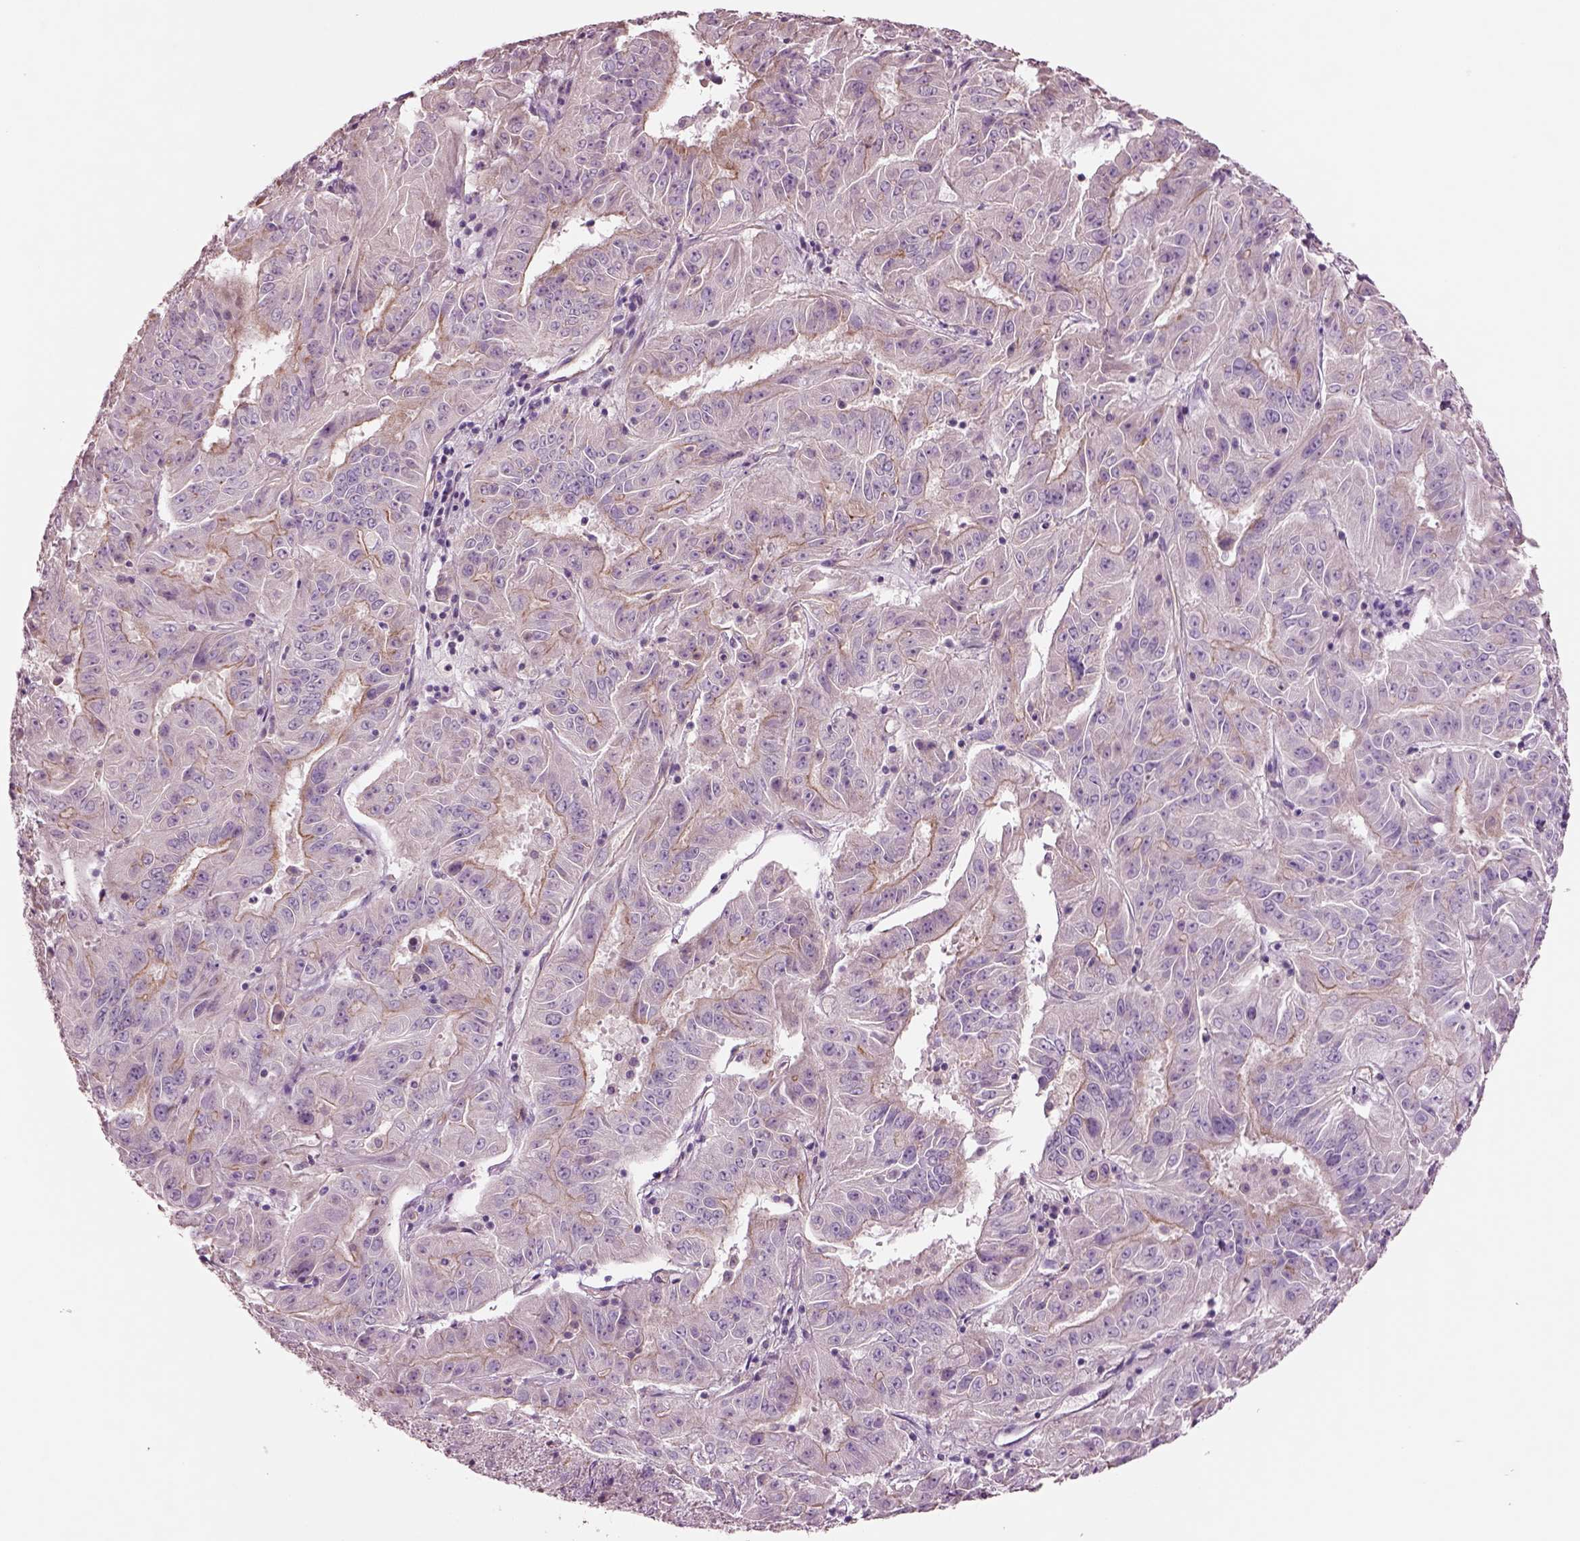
{"staining": {"intensity": "negative", "quantity": "none", "location": "none"}, "tissue": "pancreatic cancer", "cell_type": "Tumor cells", "image_type": "cancer", "snomed": [{"axis": "morphology", "description": "Adenocarcinoma, NOS"}, {"axis": "topography", "description": "Pancreas"}], "caption": "Immunohistochemistry image of neoplastic tissue: pancreatic cancer stained with DAB shows no significant protein staining in tumor cells. (Immunohistochemistry, brightfield microscopy, high magnification).", "gene": "DUOXA2", "patient": {"sex": "male", "age": 63}}